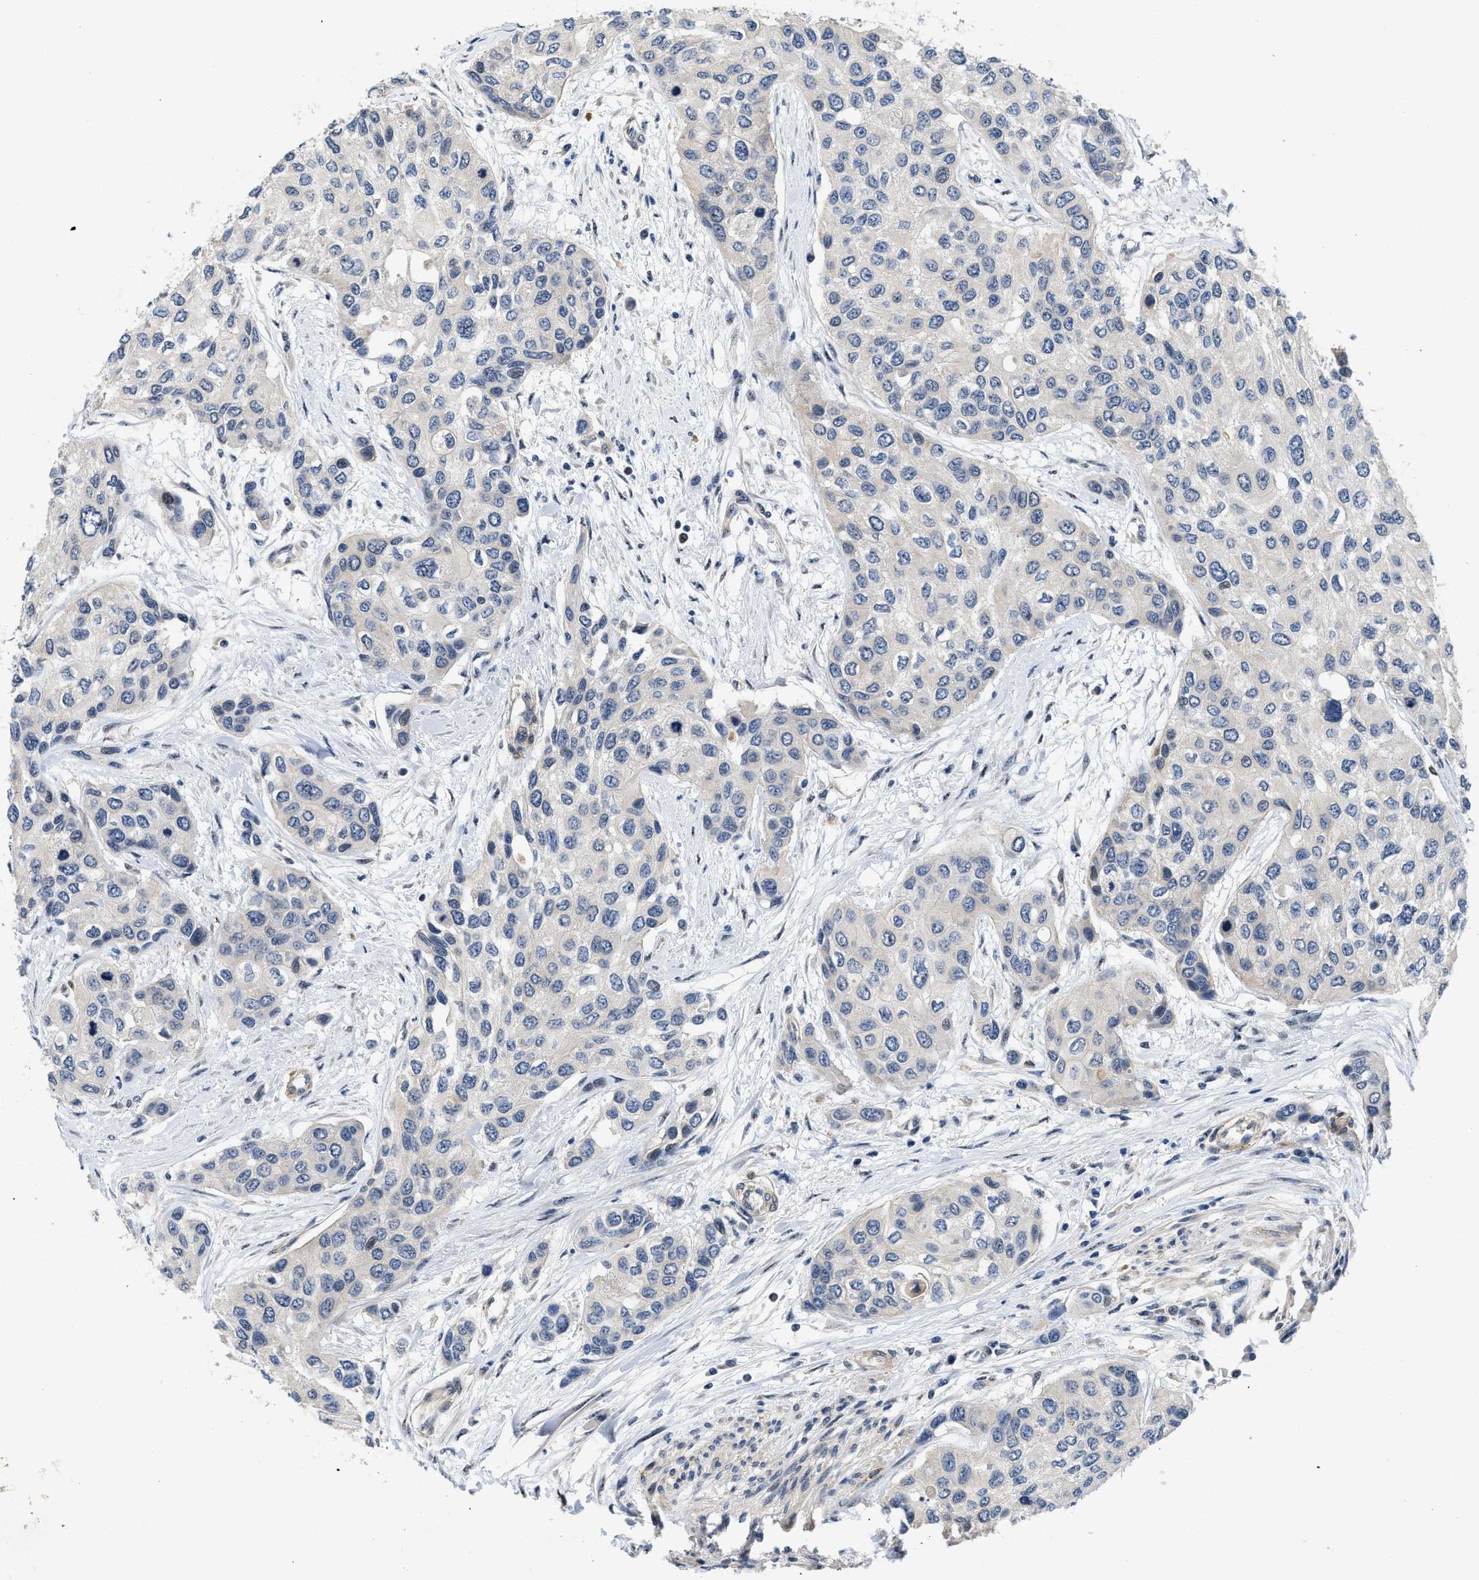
{"staining": {"intensity": "negative", "quantity": "none", "location": "none"}, "tissue": "urothelial cancer", "cell_type": "Tumor cells", "image_type": "cancer", "snomed": [{"axis": "morphology", "description": "Urothelial carcinoma, High grade"}, {"axis": "topography", "description": "Urinary bladder"}], "caption": "This is an IHC histopathology image of high-grade urothelial carcinoma. There is no expression in tumor cells.", "gene": "VIP", "patient": {"sex": "female", "age": 56}}